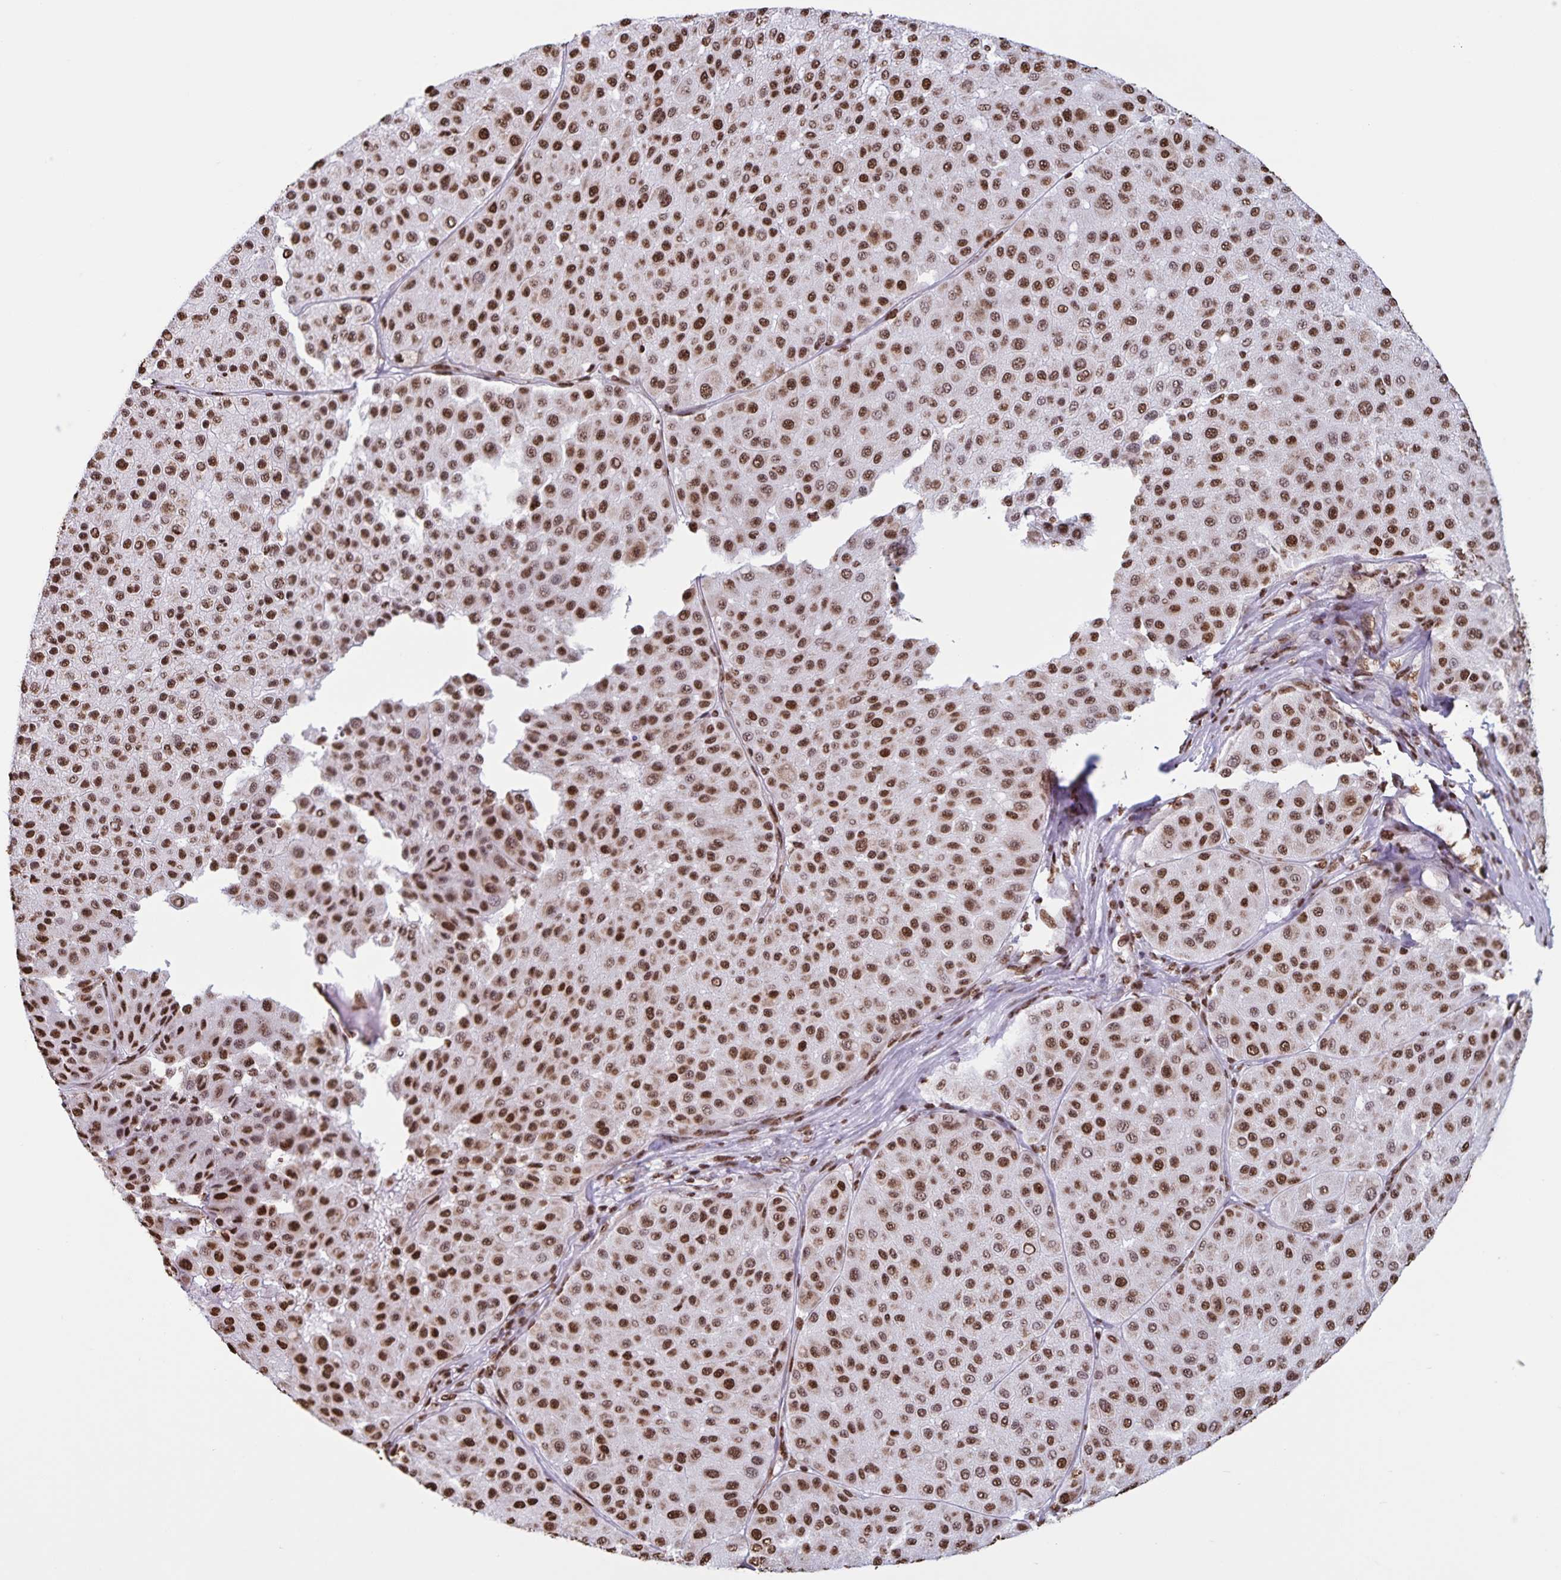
{"staining": {"intensity": "strong", "quantity": ">75%", "location": "nuclear"}, "tissue": "melanoma", "cell_type": "Tumor cells", "image_type": "cancer", "snomed": [{"axis": "morphology", "description": "Malignant melanoma, Metastatic site"}, {"axis": "topography", "description": "Smooth muscle"}], "caption": "Malignant melanoma (metastatic site) was stained to show a protein in brown. There is high levels of strong nuclear positivity in about >75% of tumor cells.", "gene": "DUT", "patient": {"sex": "male", "age": 41}}